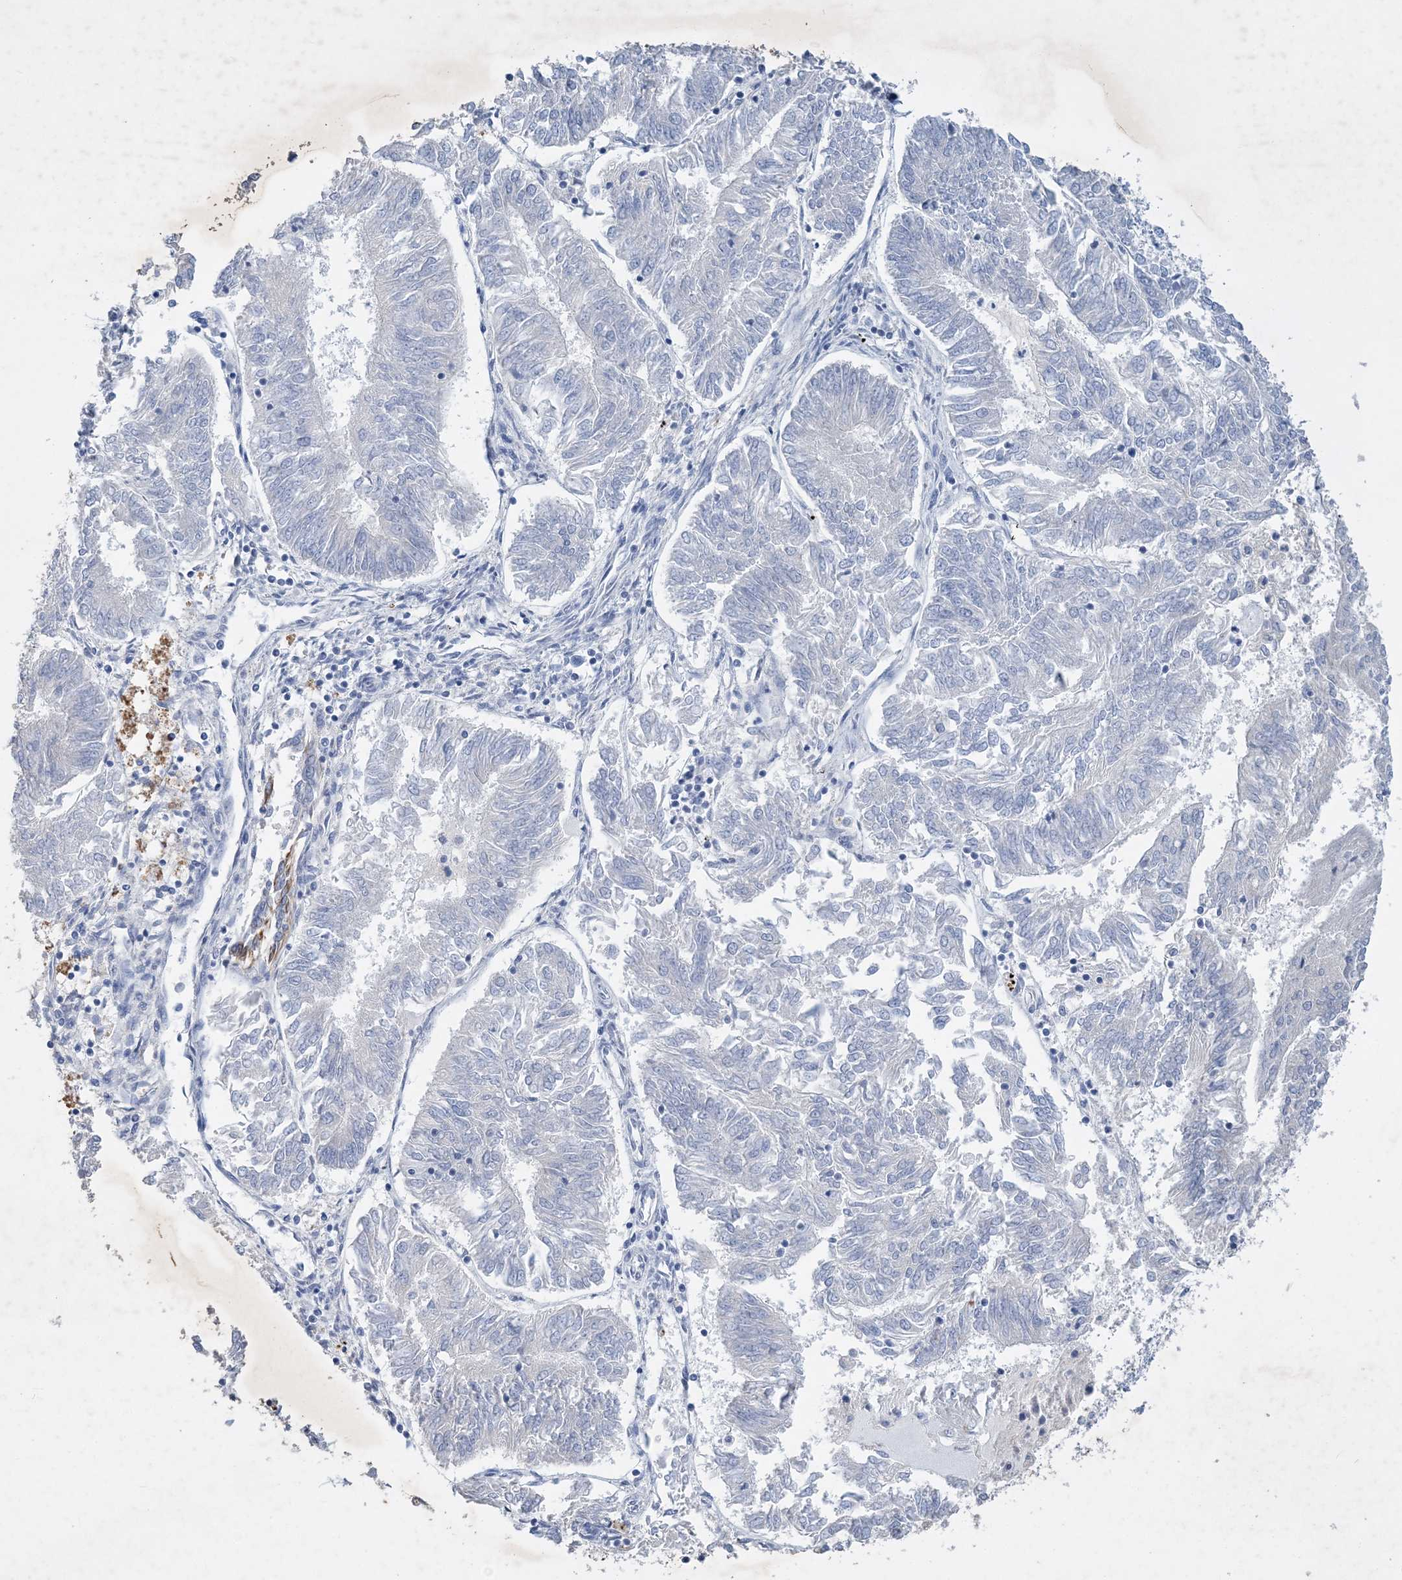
{"staining": {"intensity": "negative", "quantity": "none", "location": "none"}, "tissue": "endometrial cancer", "cell_type": "Tumor cells", "image_type": "cancer", "snomed": [{"axis": "morphology", "description": "Adenocarcinoma, NOS"}, {"axis": "topography", "description": "Endometrium"}], "caption": "Tumor cells show no significant staining in endometrial cancer (adenocarcinoma). The staining was performed using DAB (3,3'-diaminobenzidine) to visualize the protein expression in brown, while the nuclei were stained in blue with hematoxylin (Magnification: 20x).", "gene": "COPS8", "patient": {"sex": "female", "age": 58}}